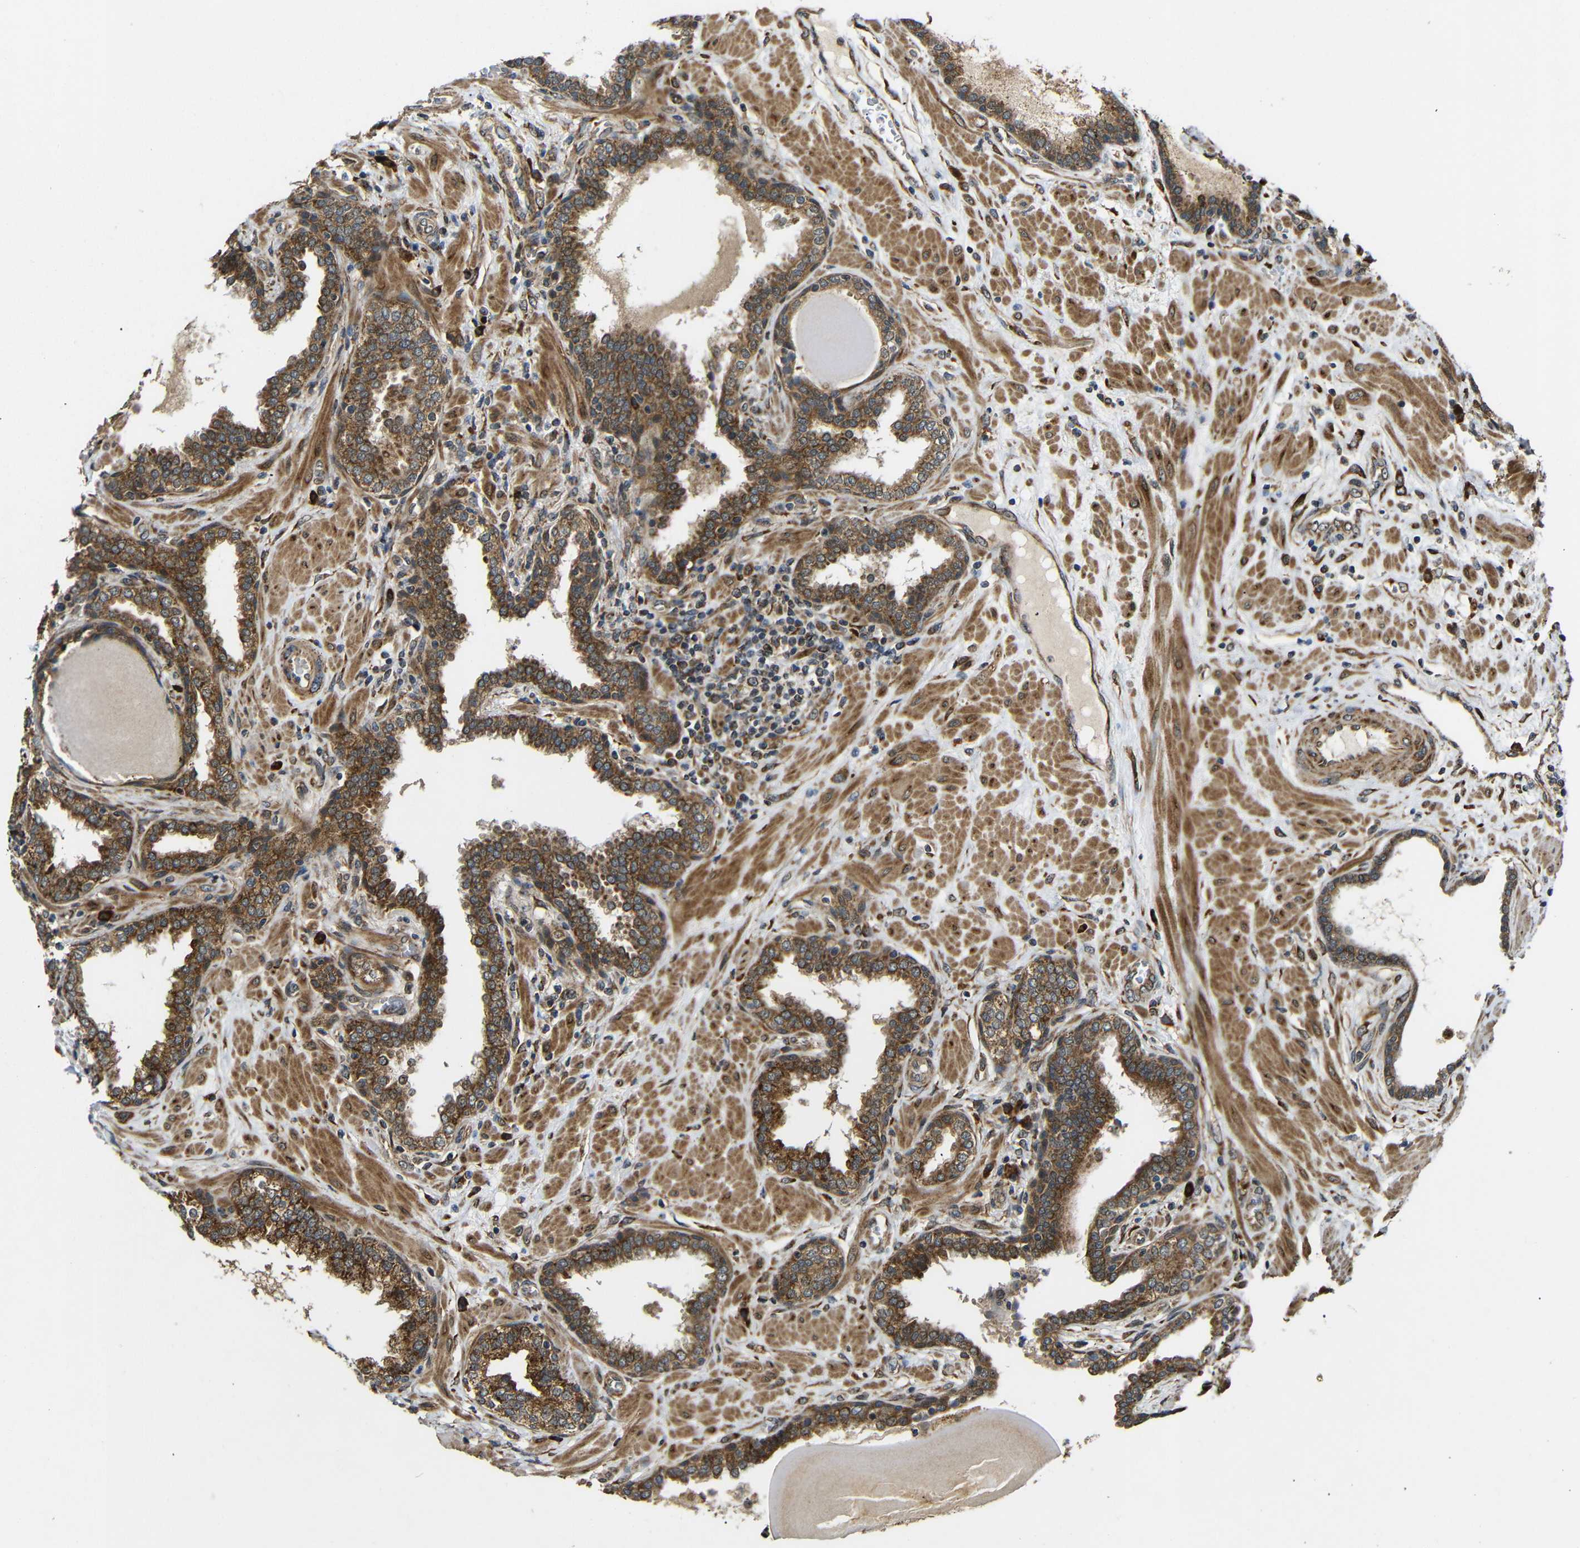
{"staining": {"intensity": "strong", "quantity": ">75%", "location": "cytoplasmic/membranous"}, "tissue": "prostate", "cell_type": "Glandular cells", "image_type": "normal", "snomed": [{"axis": "morphology", "description": "Normal tissue, NOS"}, {"axis": "topography", "description": "Prostate"}], "caption": "IHC image of benign prostate: human prostate stained using immunohistochemistry shows high levels of strong protein expression localized specifically in the cytoplasmic/membranous of glandular cells, appearing as a cytoplasmic/membranous brown color.", "gene": "KANK4", "patient": {"sex": "male", "age": 51}}